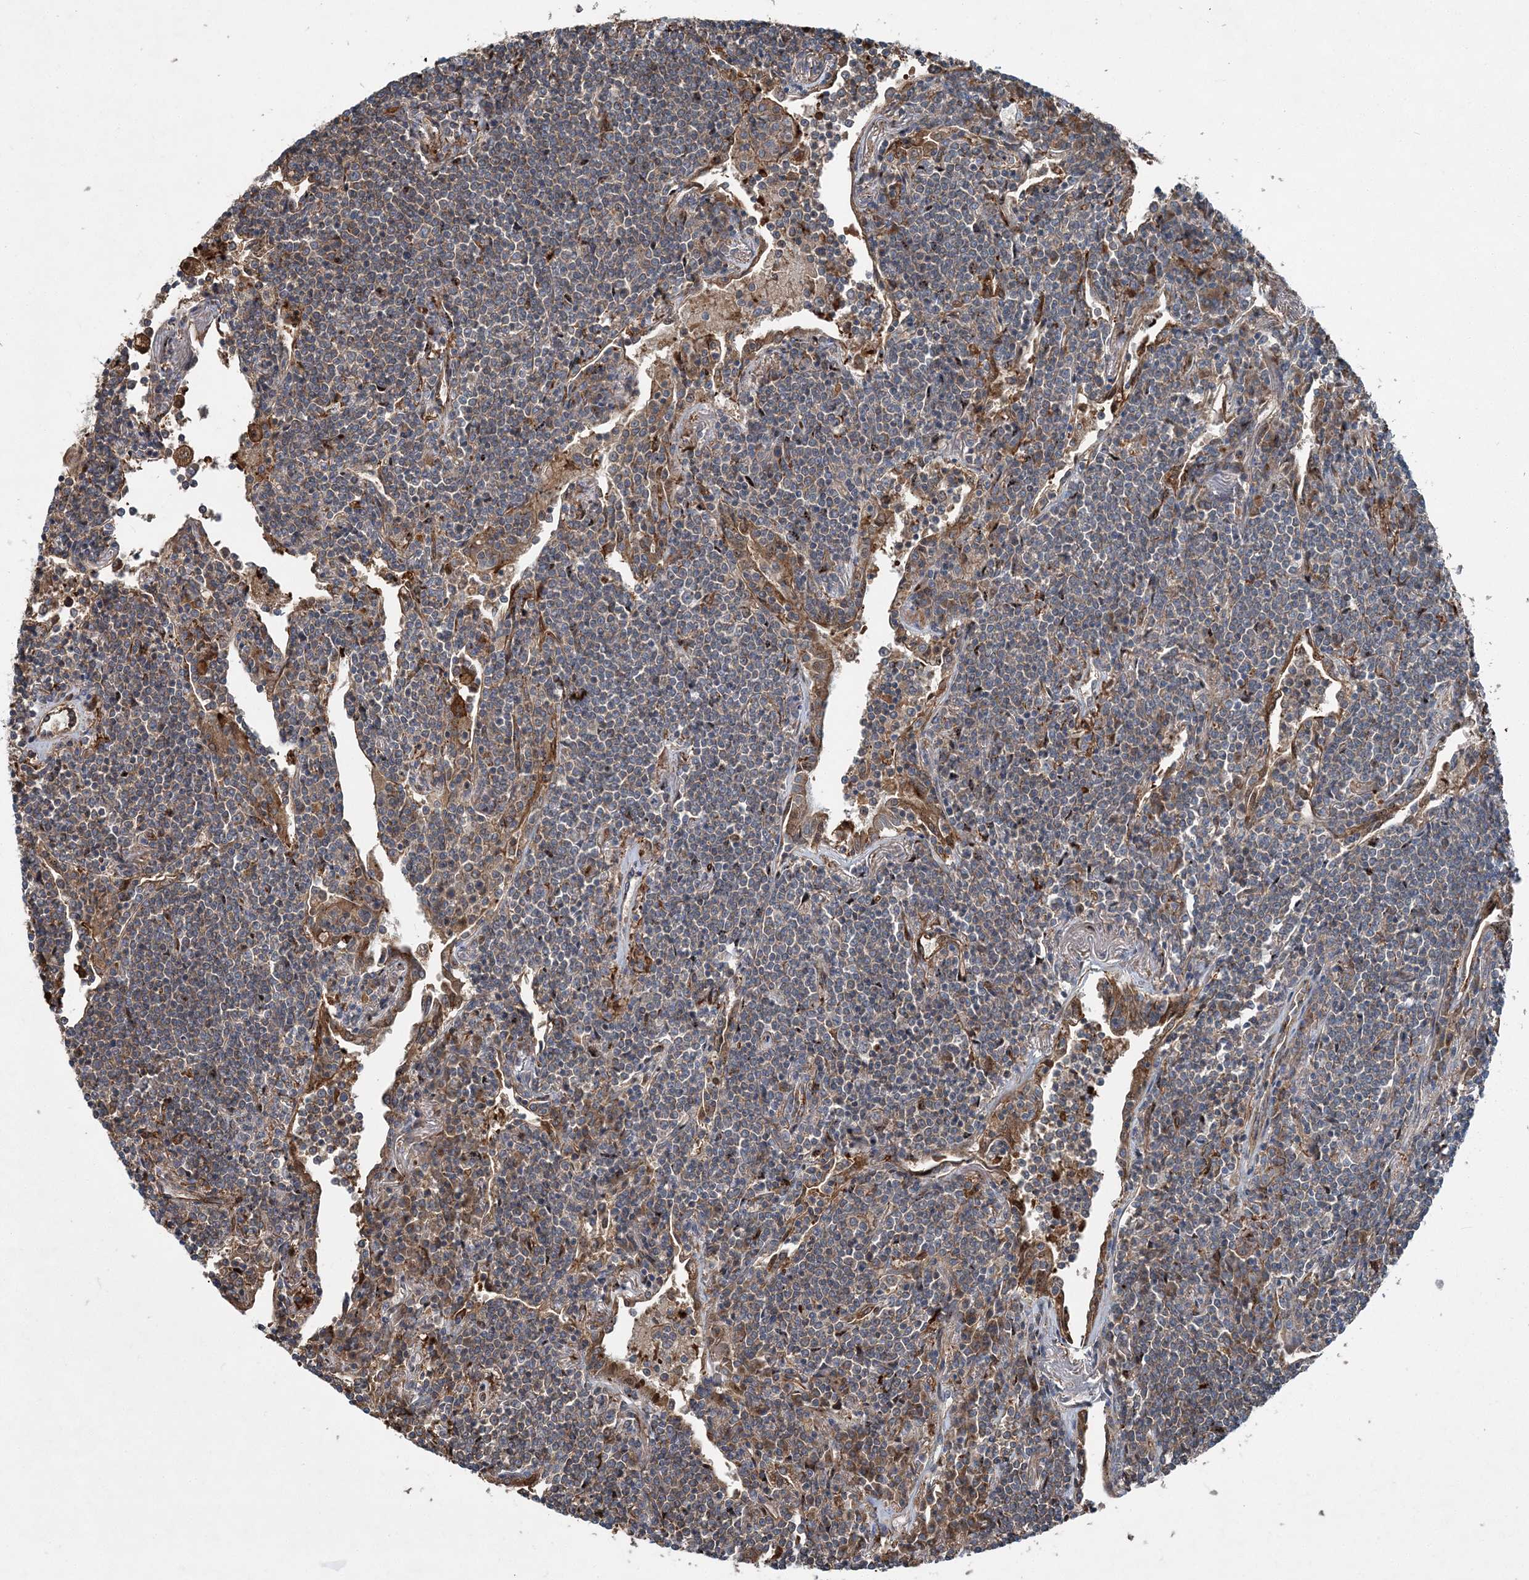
{"staining": {"intensity": "weak", "quantity": "25%-75%", "location": "cytoplasmic/membranous"}, "tissue": "lymphoma", "cell_type": "Tumor cells", "image_type": "cancer", "snomed": [{"axis": "morphology", "description": "Malignant lymphoma, non-Hodgkin's type, Low grade"}, {"axis": "topography", "description": "Lung"}], "caption": "Human lymphoma stained for a protein (brown) shows weak cytoplasmic/membranous positive positivity in about 25%-75% of tumor cells.", "gene": "SPOPL", "patient": {"sex": "female", "age": 71}}